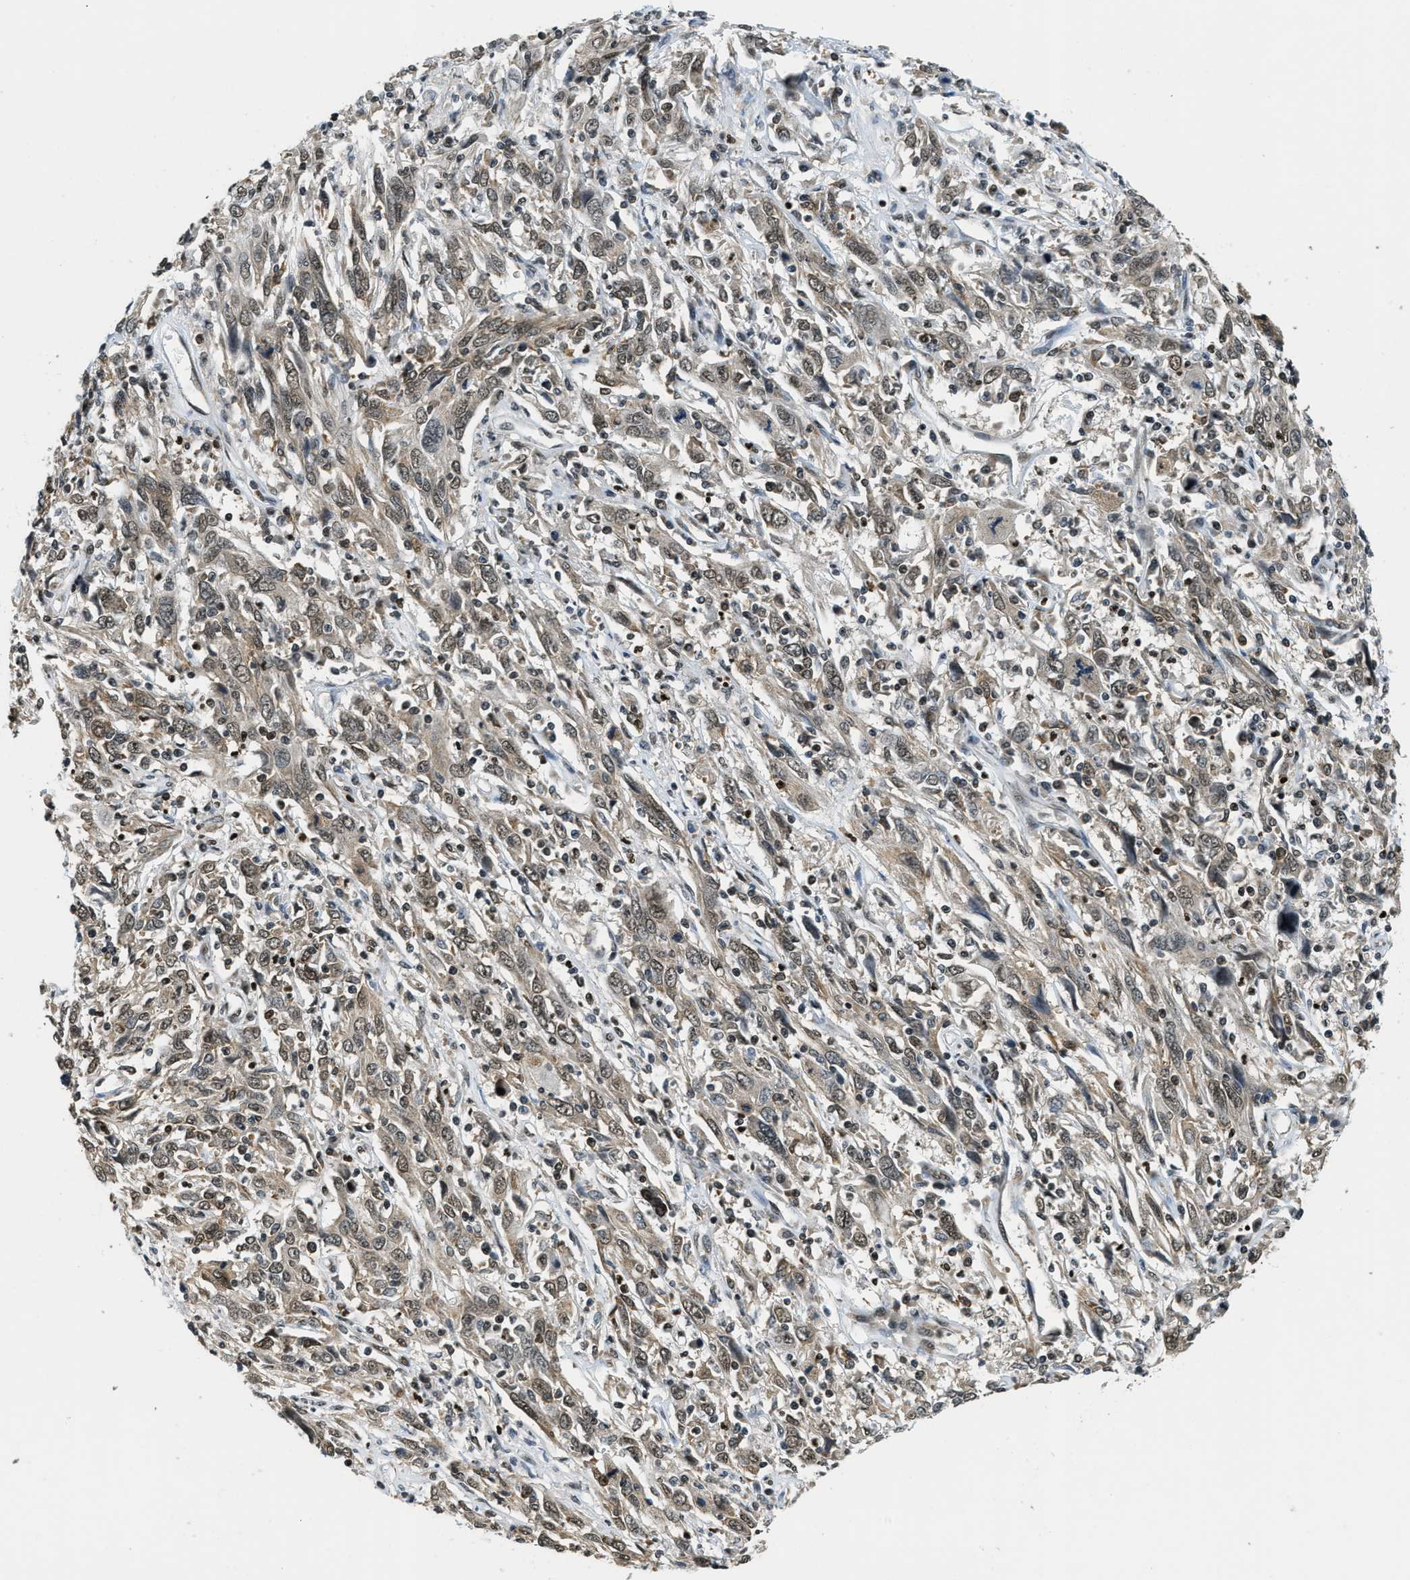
{"staining": {"intensity": "moderate", "quantity": ">75%", "location": "nuclear"}, "tissue": "cervical cancer", "cell_type": "Tumor cells", "image_type": "cancer", "snomed": [{"axis": "morphology", "description": "Squamous cell carcinoma, NOS"}, {"axis": "topography", "description": "Cervix"}], "caption": "Immunohistochemical staining of human cervical squamous cell carcinoma displays medium levels of moderate nuclear staining in approximately >75% of tumor cells. (IHC, brightfield microscopy, high magnification).", "gene": "RAB11FIP1", "patient": {"sex": "female", "age": 46}}